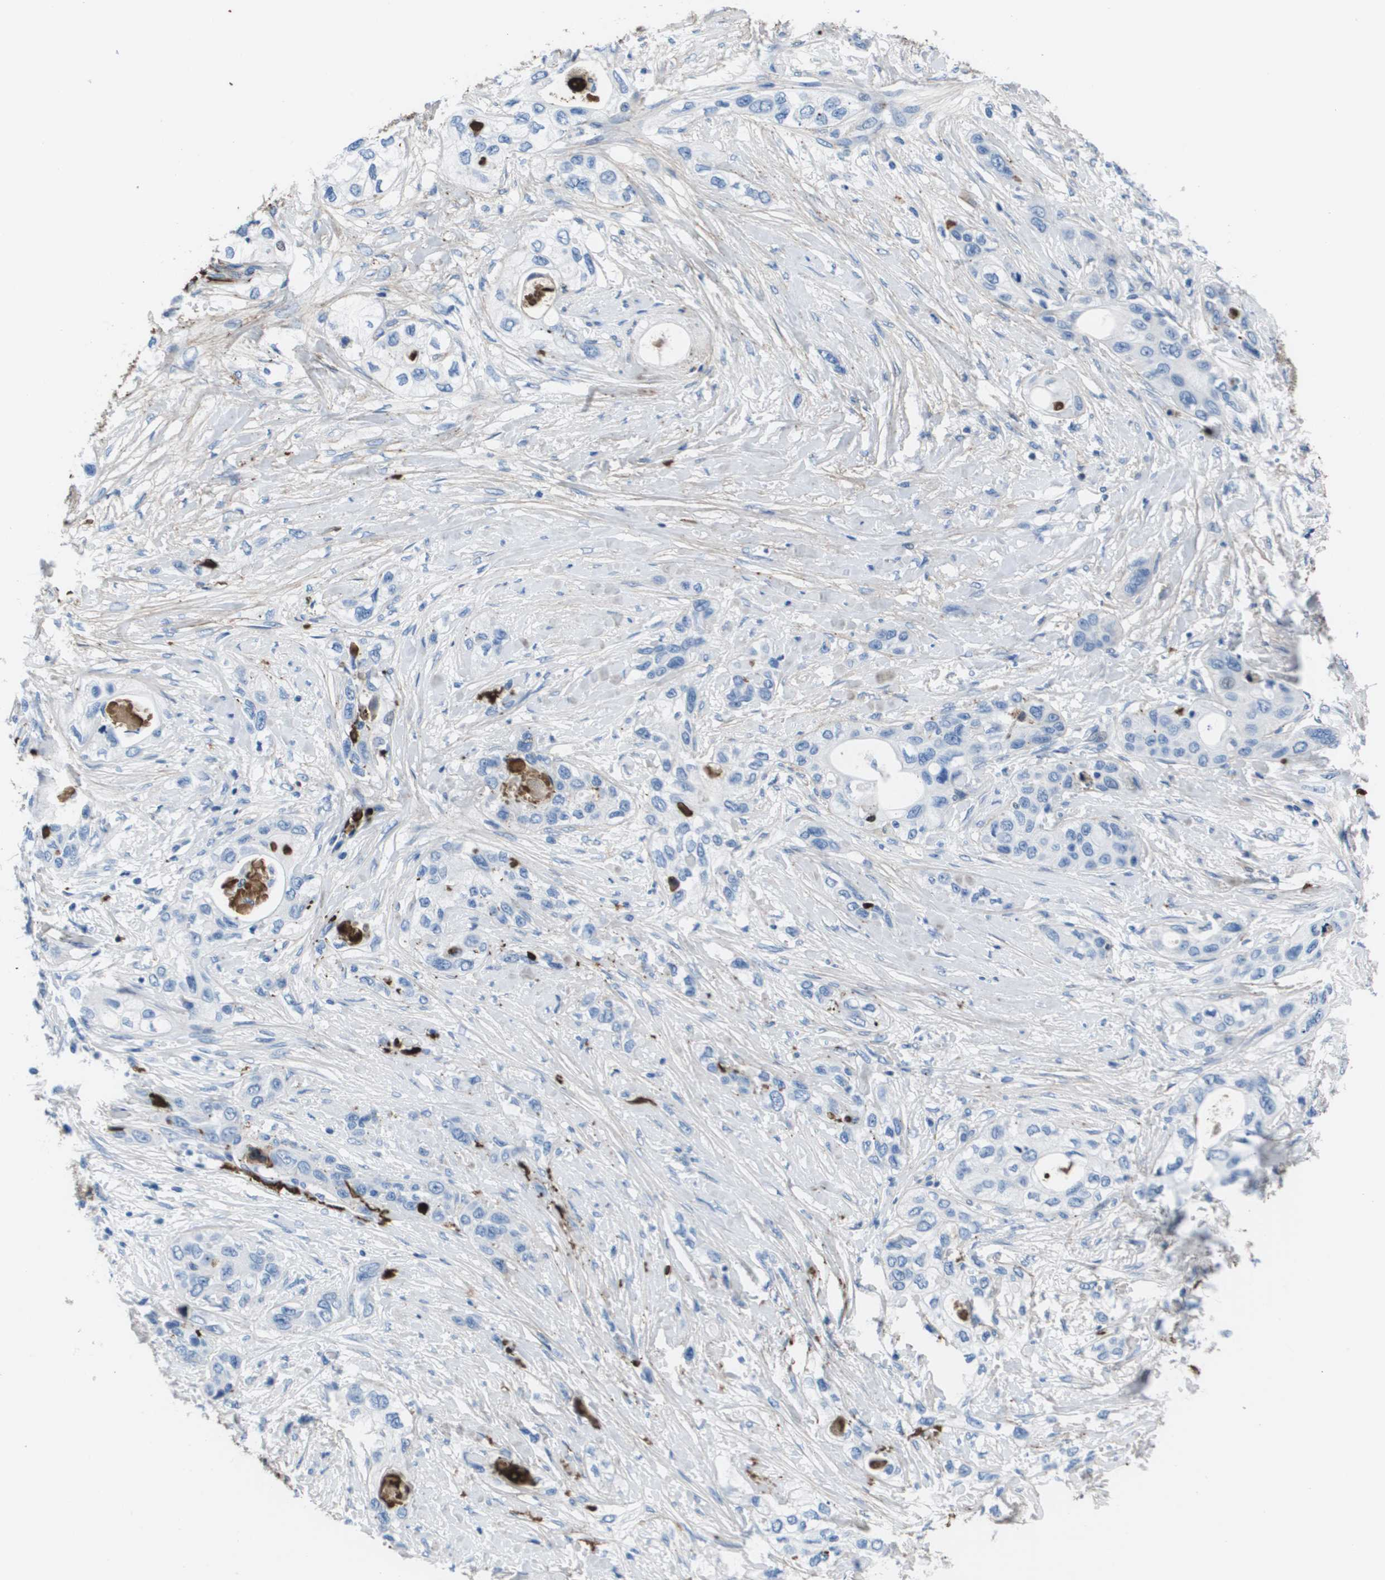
{"staining": {"intensity": "negative", "quantity": "none", "location": "none"}, "tissue": "pancreatic cancer", "cell_type": "Tumor cells", "image_type": "cancer", "snomed": [{"axis": "morphology", "description": "Adenocarcinoma, NOS"}, {"axis": "topography", "description": "Pancreas"}], "caption": "The histopathology image shows no staining of tumor cells in pancreatic adenocarcinoma.", "gene": "VTN", "patient": {"sex": "female", "age": 70}}